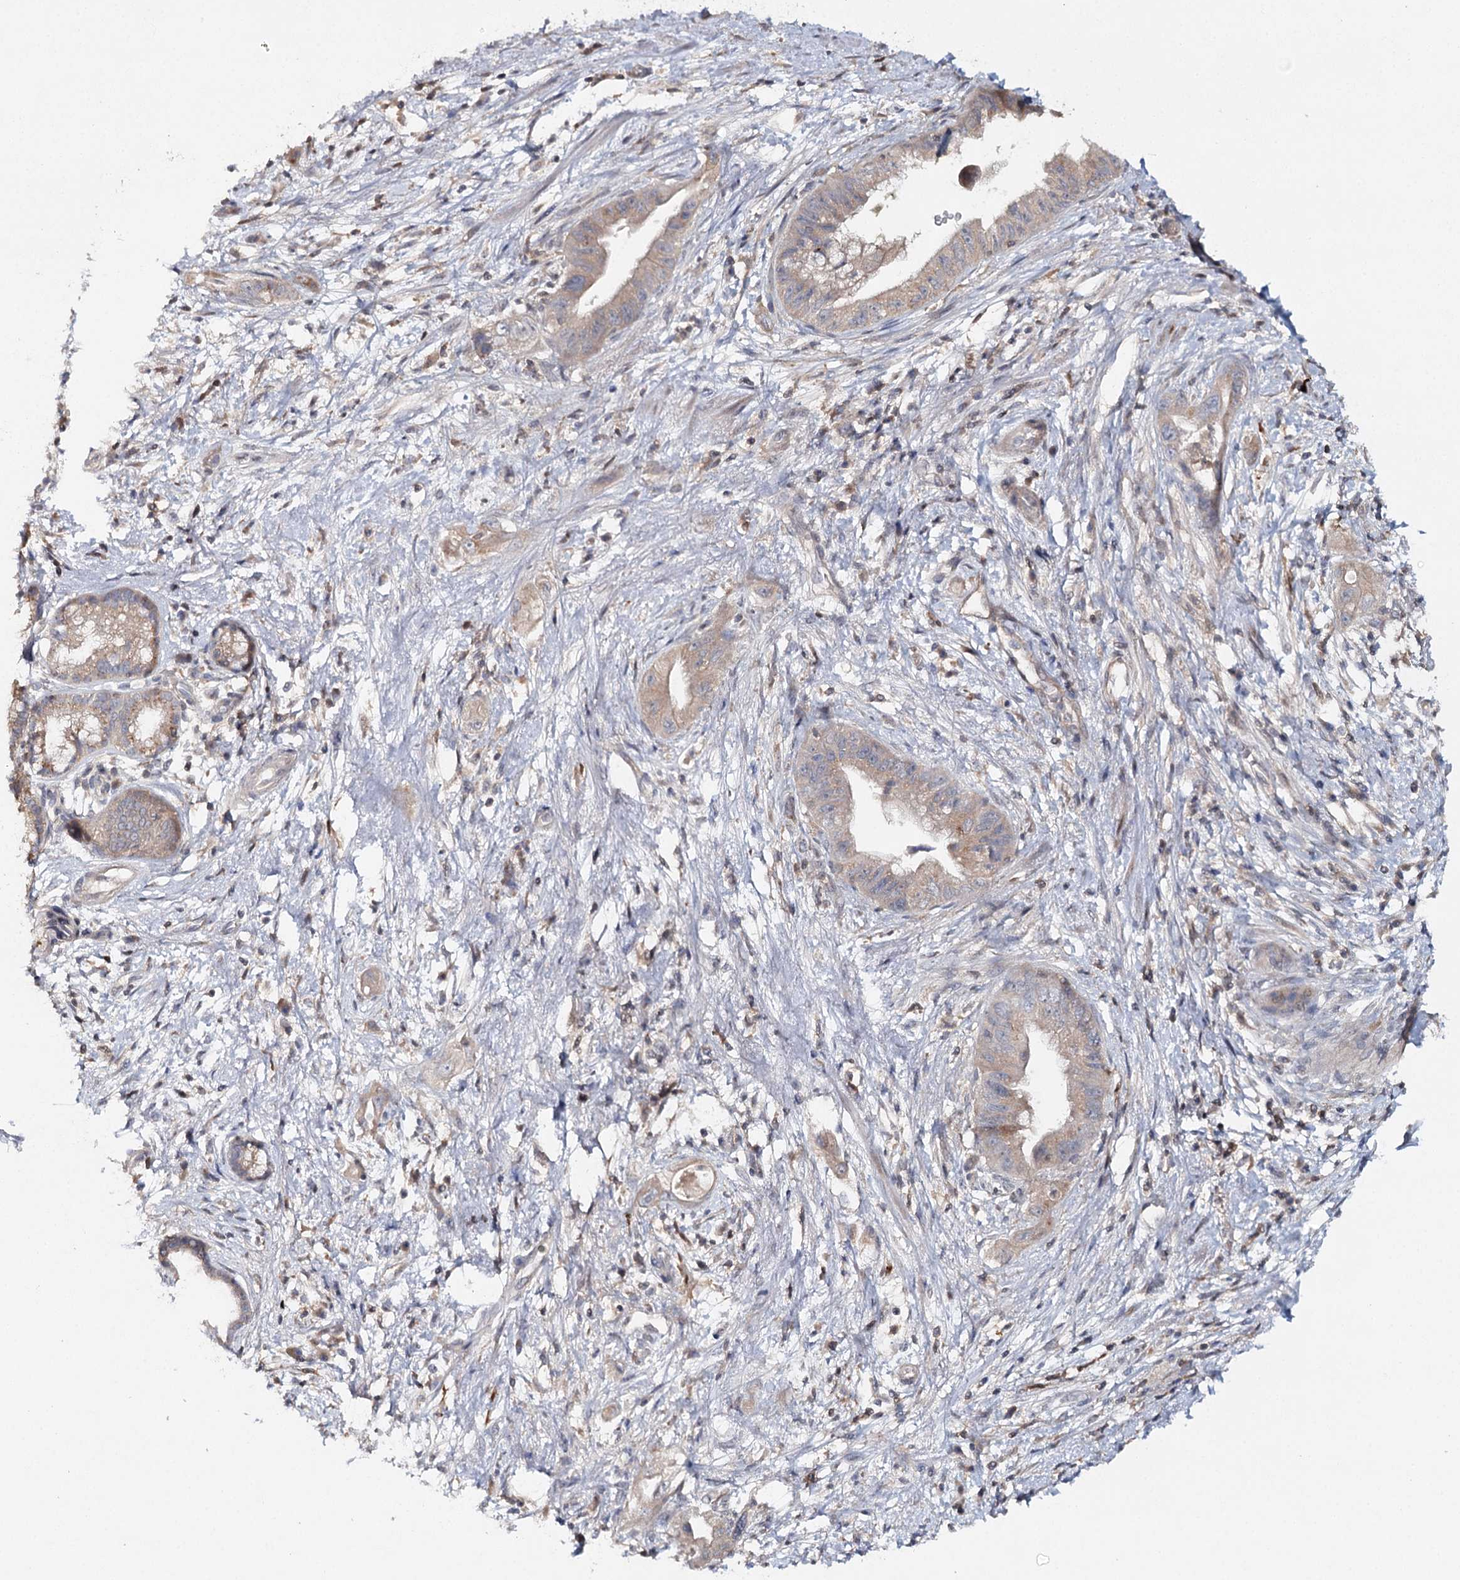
{"staining": {"intensity": "weak", "quantity": ">75%", "location": "cytoplasmic/membranous"}, "tissue": "pancreatic cancer", "cell_type": "Tumor cells", "image_type": "cancer", "snomed": [{"axis": "morphology", "description": "Adenocarcinoma, NOS"}, {"axis": "topography", "description": "Pancreas"}], "caption": "Weak cytoplasmic/membranous positivity is appreciated in approximately >75% of tumor cells in pancreatic adenocarcinoma. The staining is performed using DAB brown chromogen to label protein expression. The nuclei are counter-stained blue using hematoxylin.", "gene": "SLC41A2", "patient": {"sex": "female", "age": 73}}